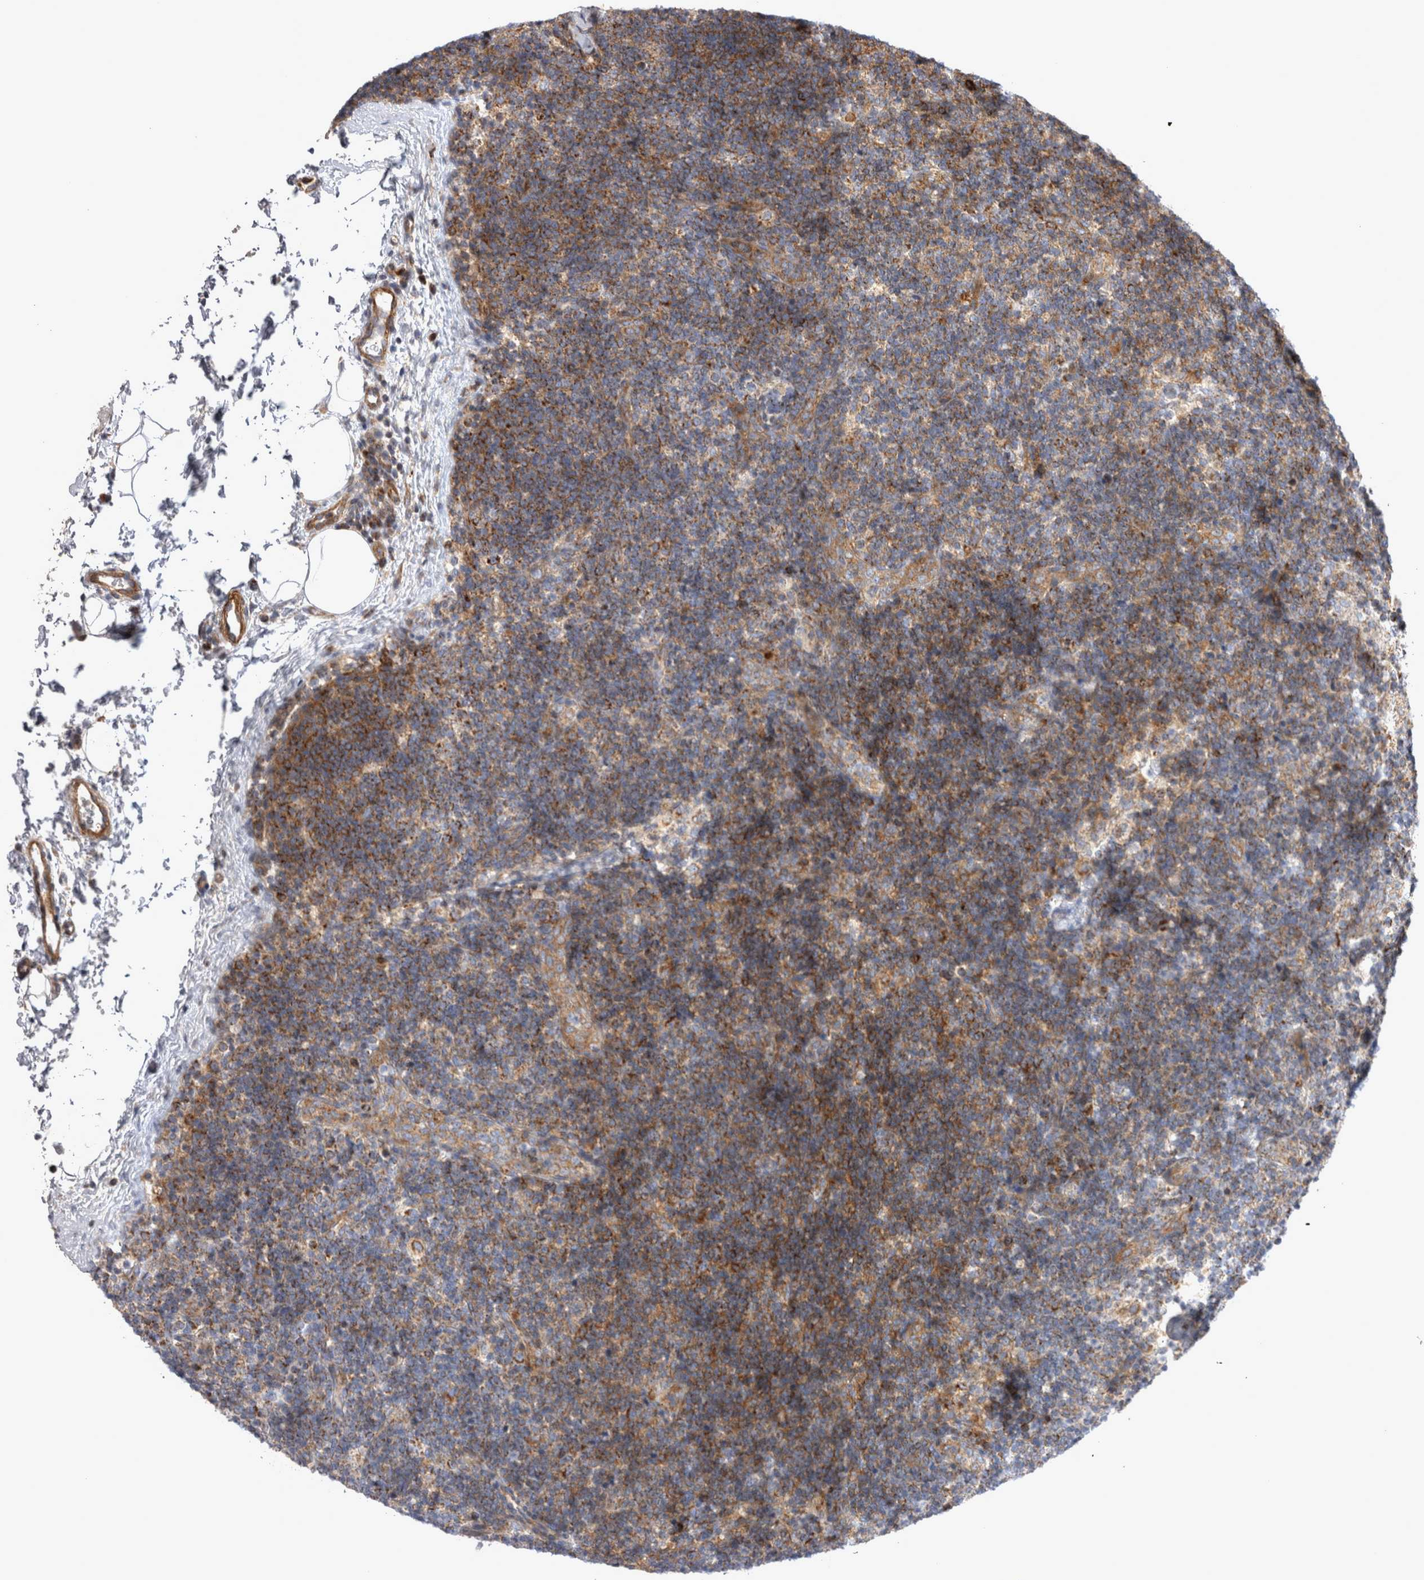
{"staining": {"intensity": "moderate", "quantity": ">75%", "location": "cytoplasmic/membranous"}, "tissue": "lymph node", "cell_type": "Germinal center cells", "image_type": "normal", "snomed": [{"axis": "morphology", "description": "Normal tissue, NOS"}, {"axis": "topography", "description": "Lymph node"}], "caption": "Immunohistochemical staining of benign human lymph node exhibits medium levels of moderate cytoplasmic/membranous expression in approximately >75% of germinal center cells.", "gene": "TSPOAP1", "patient": {"sex": "female", "age": 22}}